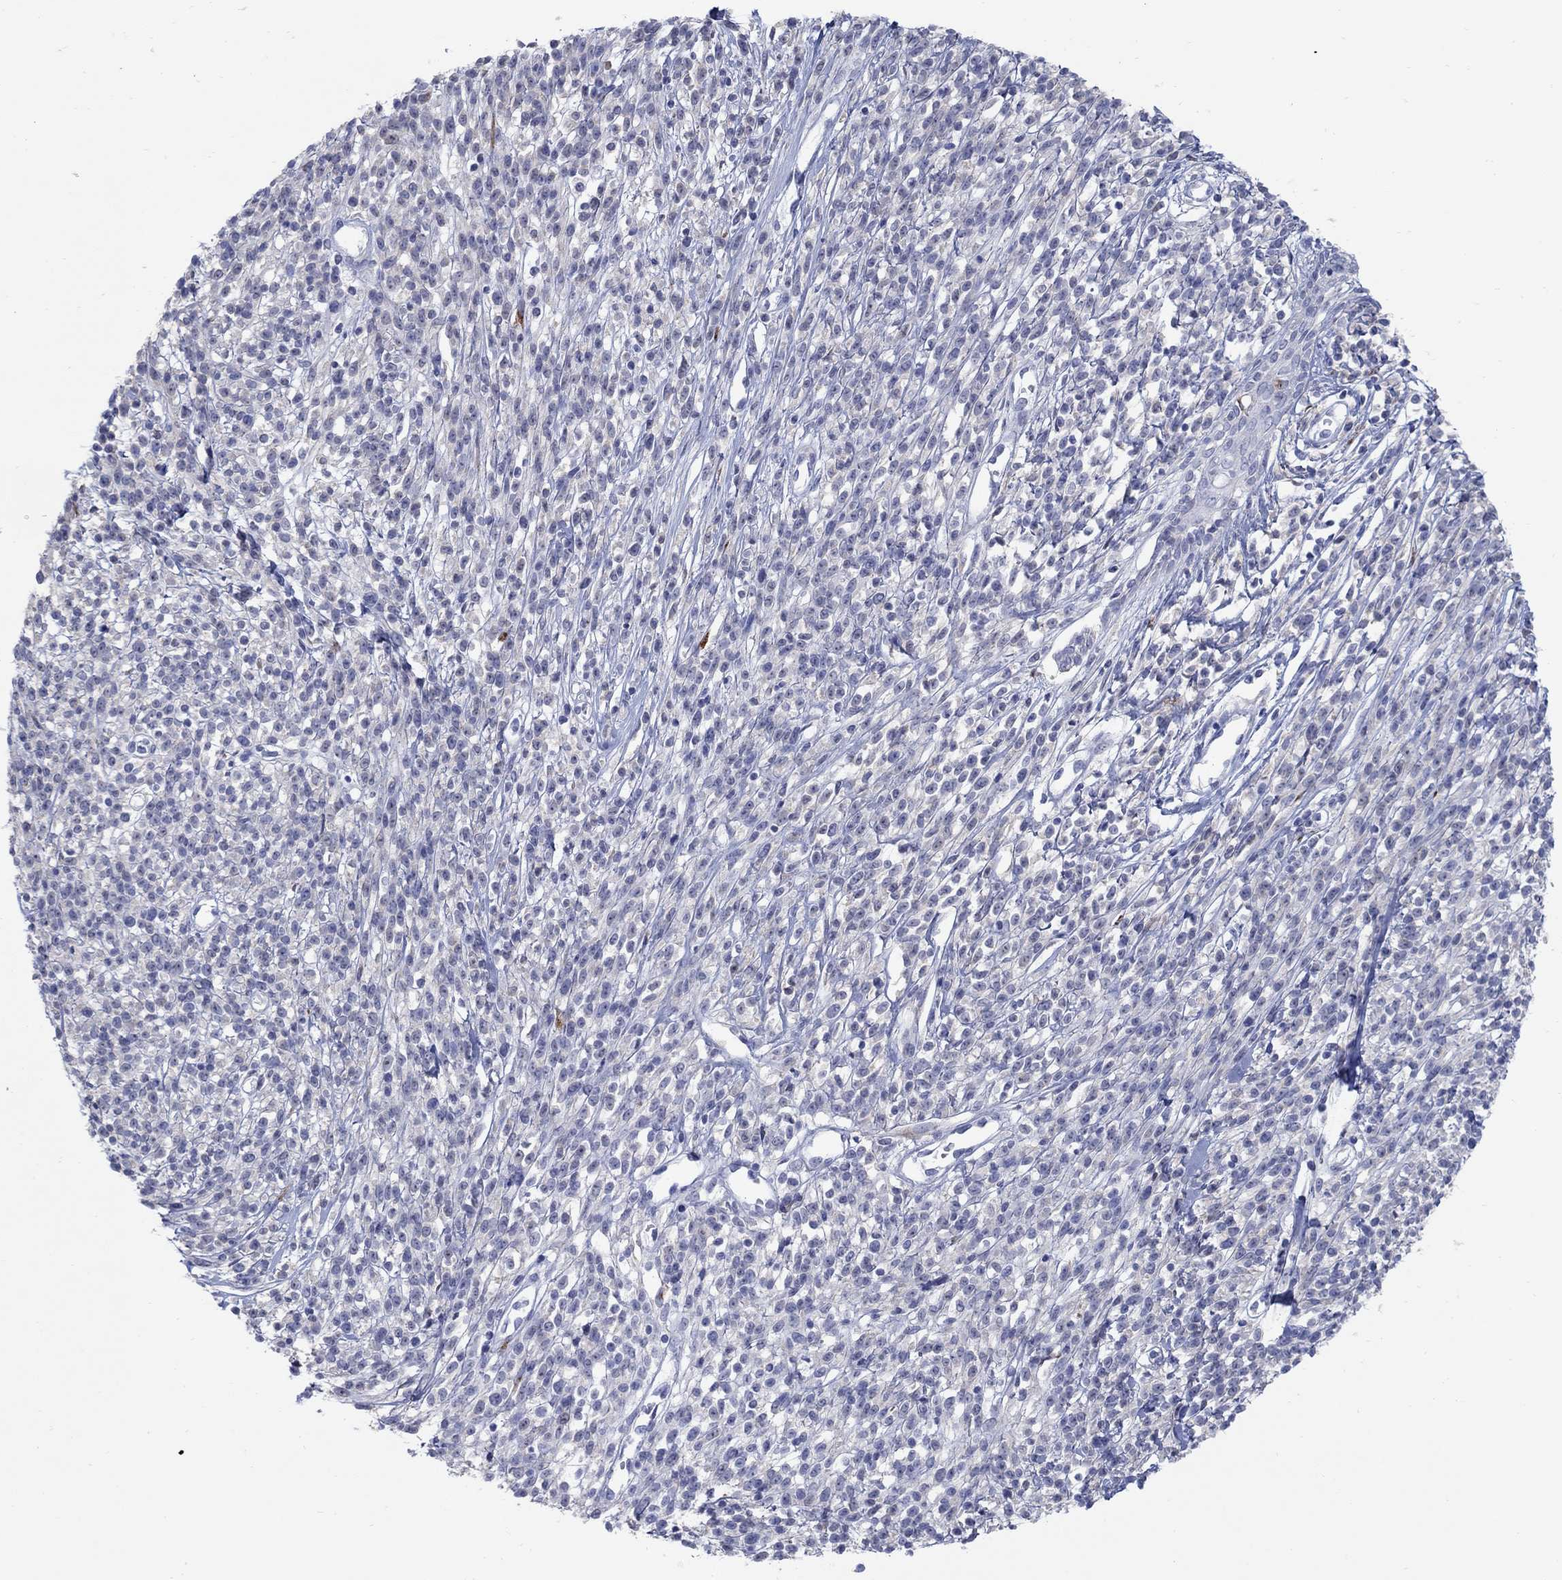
{"staining": {"intensity": "negative", "quantity": "none", "location": "none"}, "tissue": "melanoma", "cell_type": "Tumor cells", "image_type": "cancer", "snomed": [{"axis": "morphology", "description": "Malignant melanoma, NOS"}, {"axis": "topography", "description": "Skin"}, {"axis": "topography", "description": "Skin of trunk"}], "caption": "Tumor cells show no significant positivity in melanoma.", "gene": "REEP2", "patient": {"sex": "male", "age": 74}}